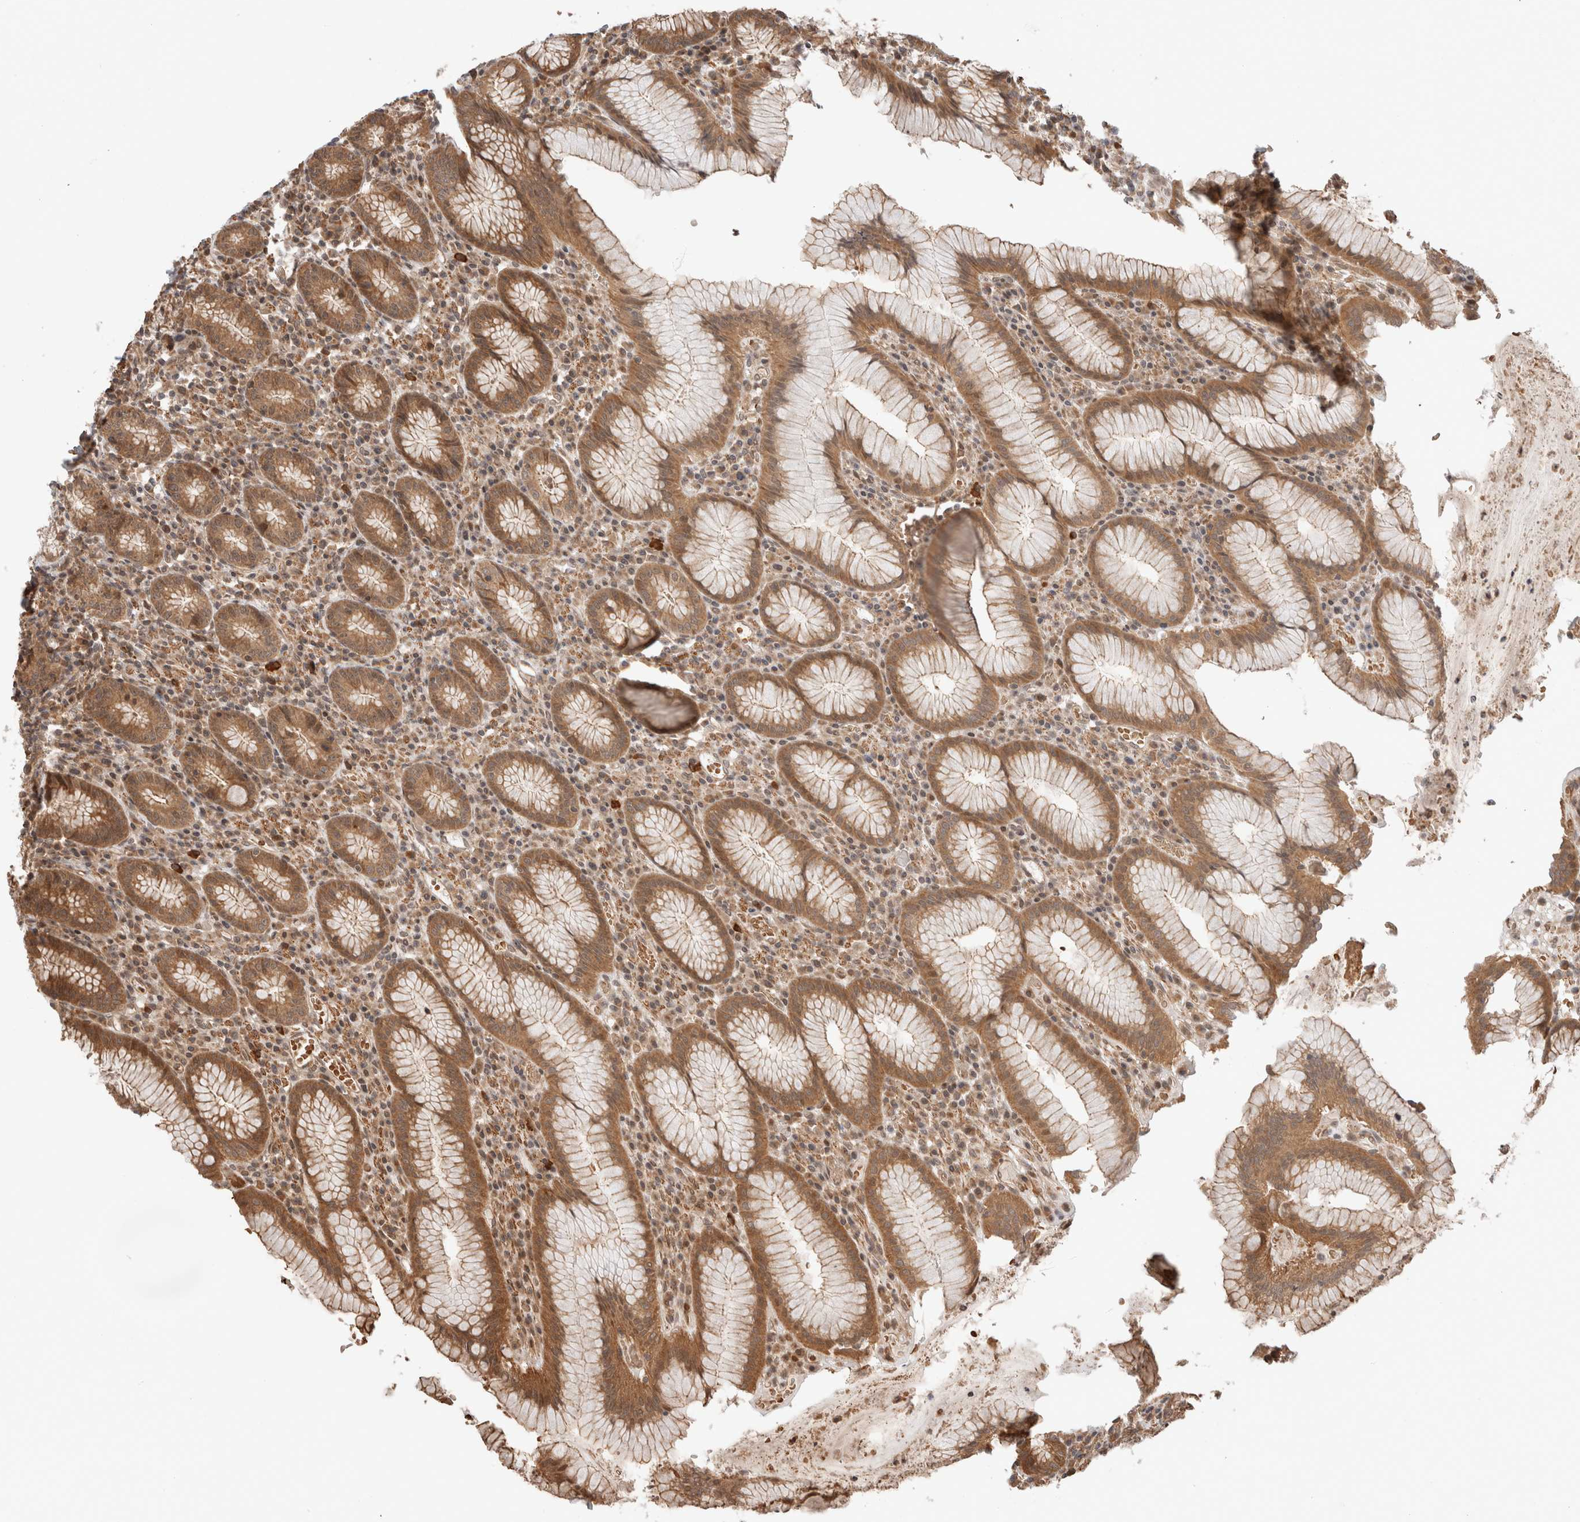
{"staining": {"intensity": "moderate", "quantity": ">75%", "location": "cytoplasmic/membranous,nuclear"}, "tissue": "stomach", "cell_type": "Glandular cells", "image_type": "normal", "snomed": [{"axis": "morphology", "description": "Normal tissue, NOS"}, {"axis": "topography", "description": "Stomach"}], "caption": "Moderate cytoplasmic/membranous,nuclear protein positivity is present in about >75% of glandular cells in stomach. (Brightfield microscopy of DAB IHC at high magnification).", "gene": "ZNF649", "patient": {"sex": "male", "age": 55}}